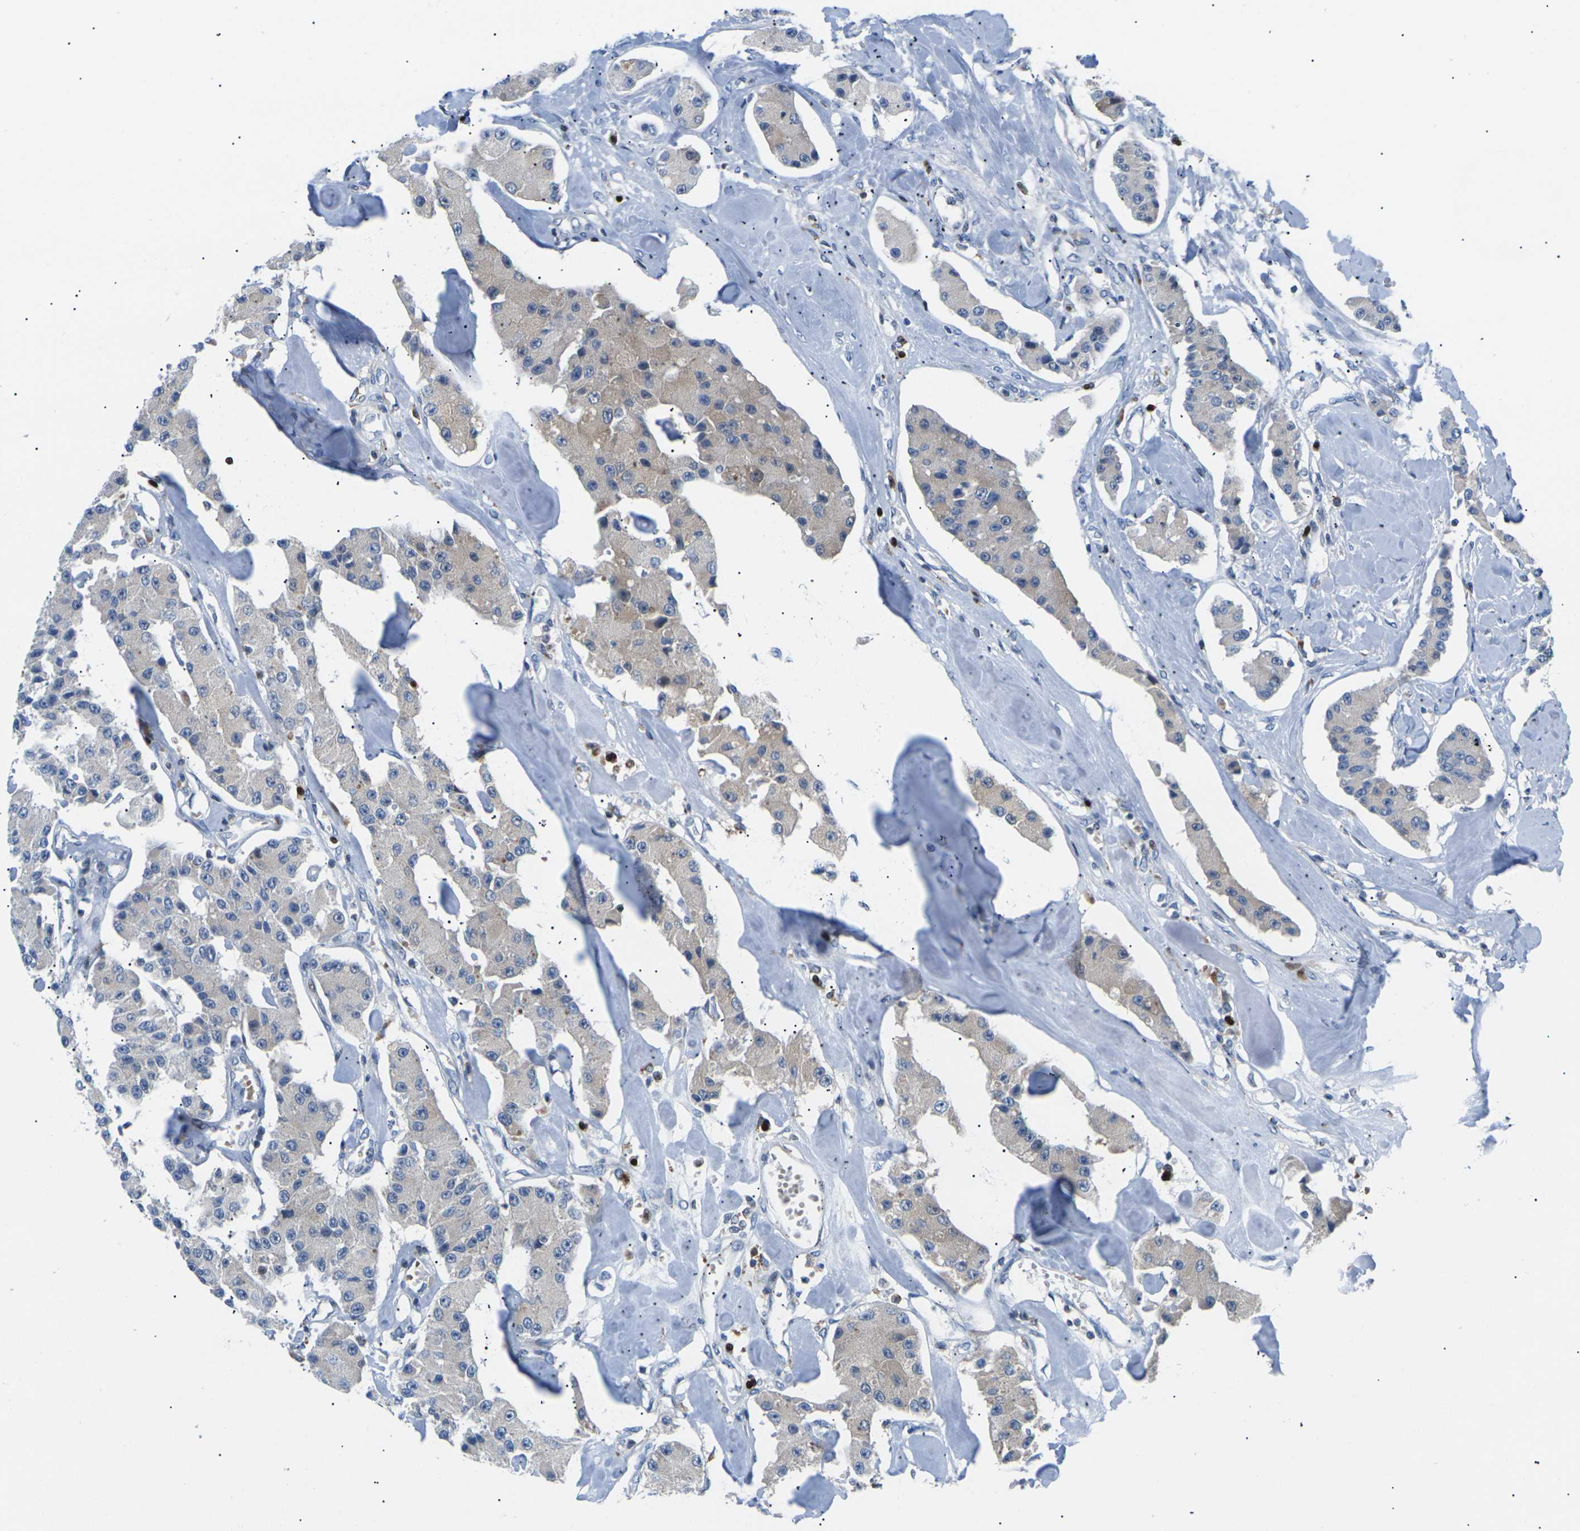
{"staining": {"intensity": "moderate", "quantity": "25%-75%", "location": "cytoplasmic/membranous"}, "tissue": "carcinoid", "cell_type": "Tumor cells", "image_type": "cancer", "snomed": [{"axis": "morphology", "description": "Carcinoid, malignant, NOS"}, {"axis": "topography", "description": "Pancreas"}], "caption": "A micrograph showing moderate cytoplasmic/membranous expression in approximately 25%-75% of tumor cells in carcinoid, as visualized by brown immunohistochemical staining.", "gene": "RPS6KA3", "patient": {"sex": "male", "age": 41}}